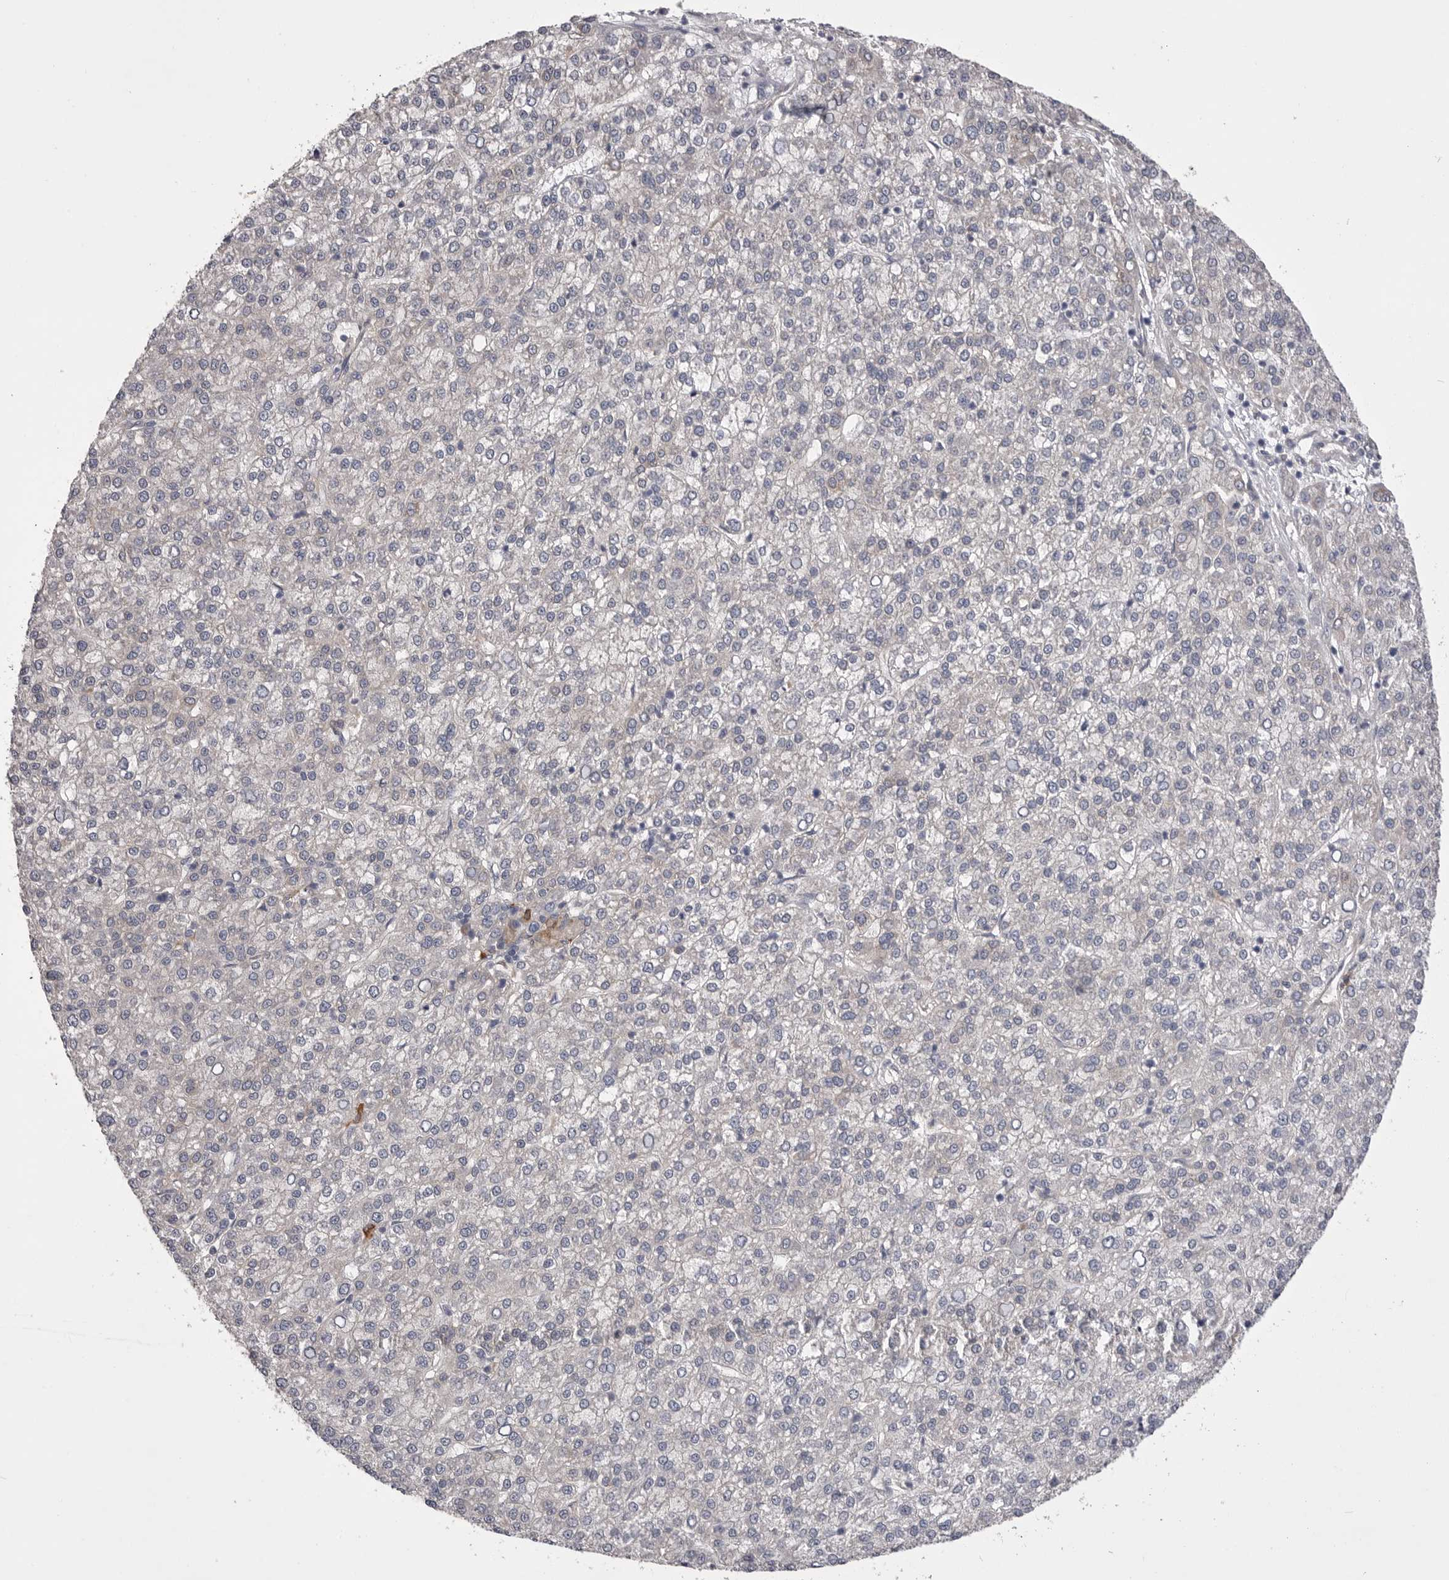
{"staining": {"intensity": "negative", "quantity": "none", "location": "none"}, "tissue": "liver cancer", "cell_type": "Tumor cells", "image_type": "cancer", "snomed": [{"axis": "morphology", "description": "Carcinoma, Hepatocellular, NOS"}, {"axis": "topography", "description": "Liver"}], "caption": "Image shows no protein positivity in tumor cells of liver hepatocellular carcinoma tissue.", "gene": "VAC14", "patient": {"sex": "female", "age": 58}}